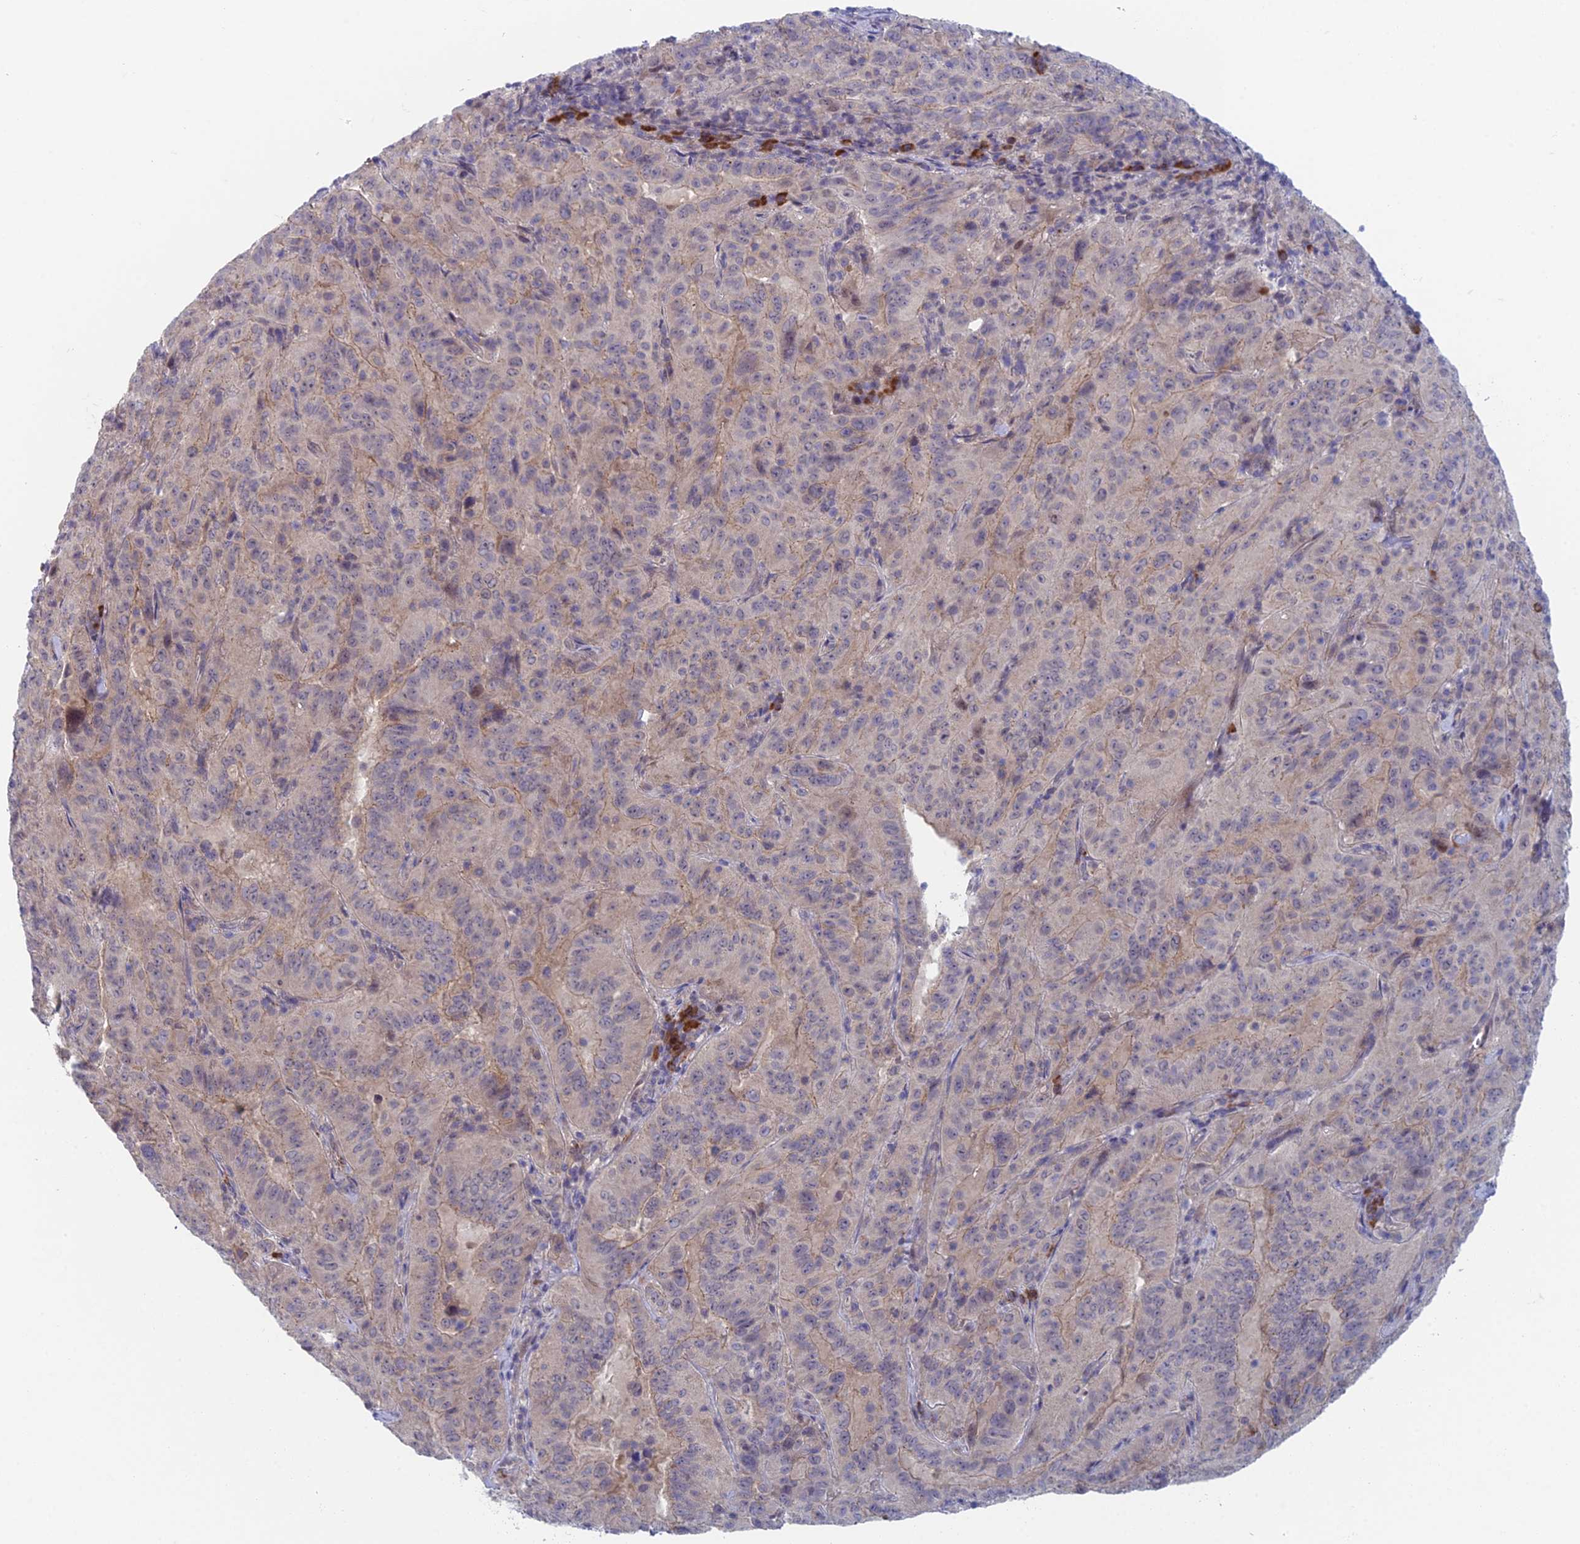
{"staining": {"intensity": "negative", "quantity": "none", "location": "none"}, "tissue": "pancreatic cancer", "cell_type": "Tumor cells", "image_type": "cancer", "snomed": [{"axis": "morphology", "description": "Adenocarcinoma, NOS"}, {"axis": "topography", "description": "Pancreas"}], "caption": "Tumor cells show no significant protein expression in adenocarcinoma (pancreatic).", "gene": "PPP1R26", "patient": {"sex": "male", "age": 63}}